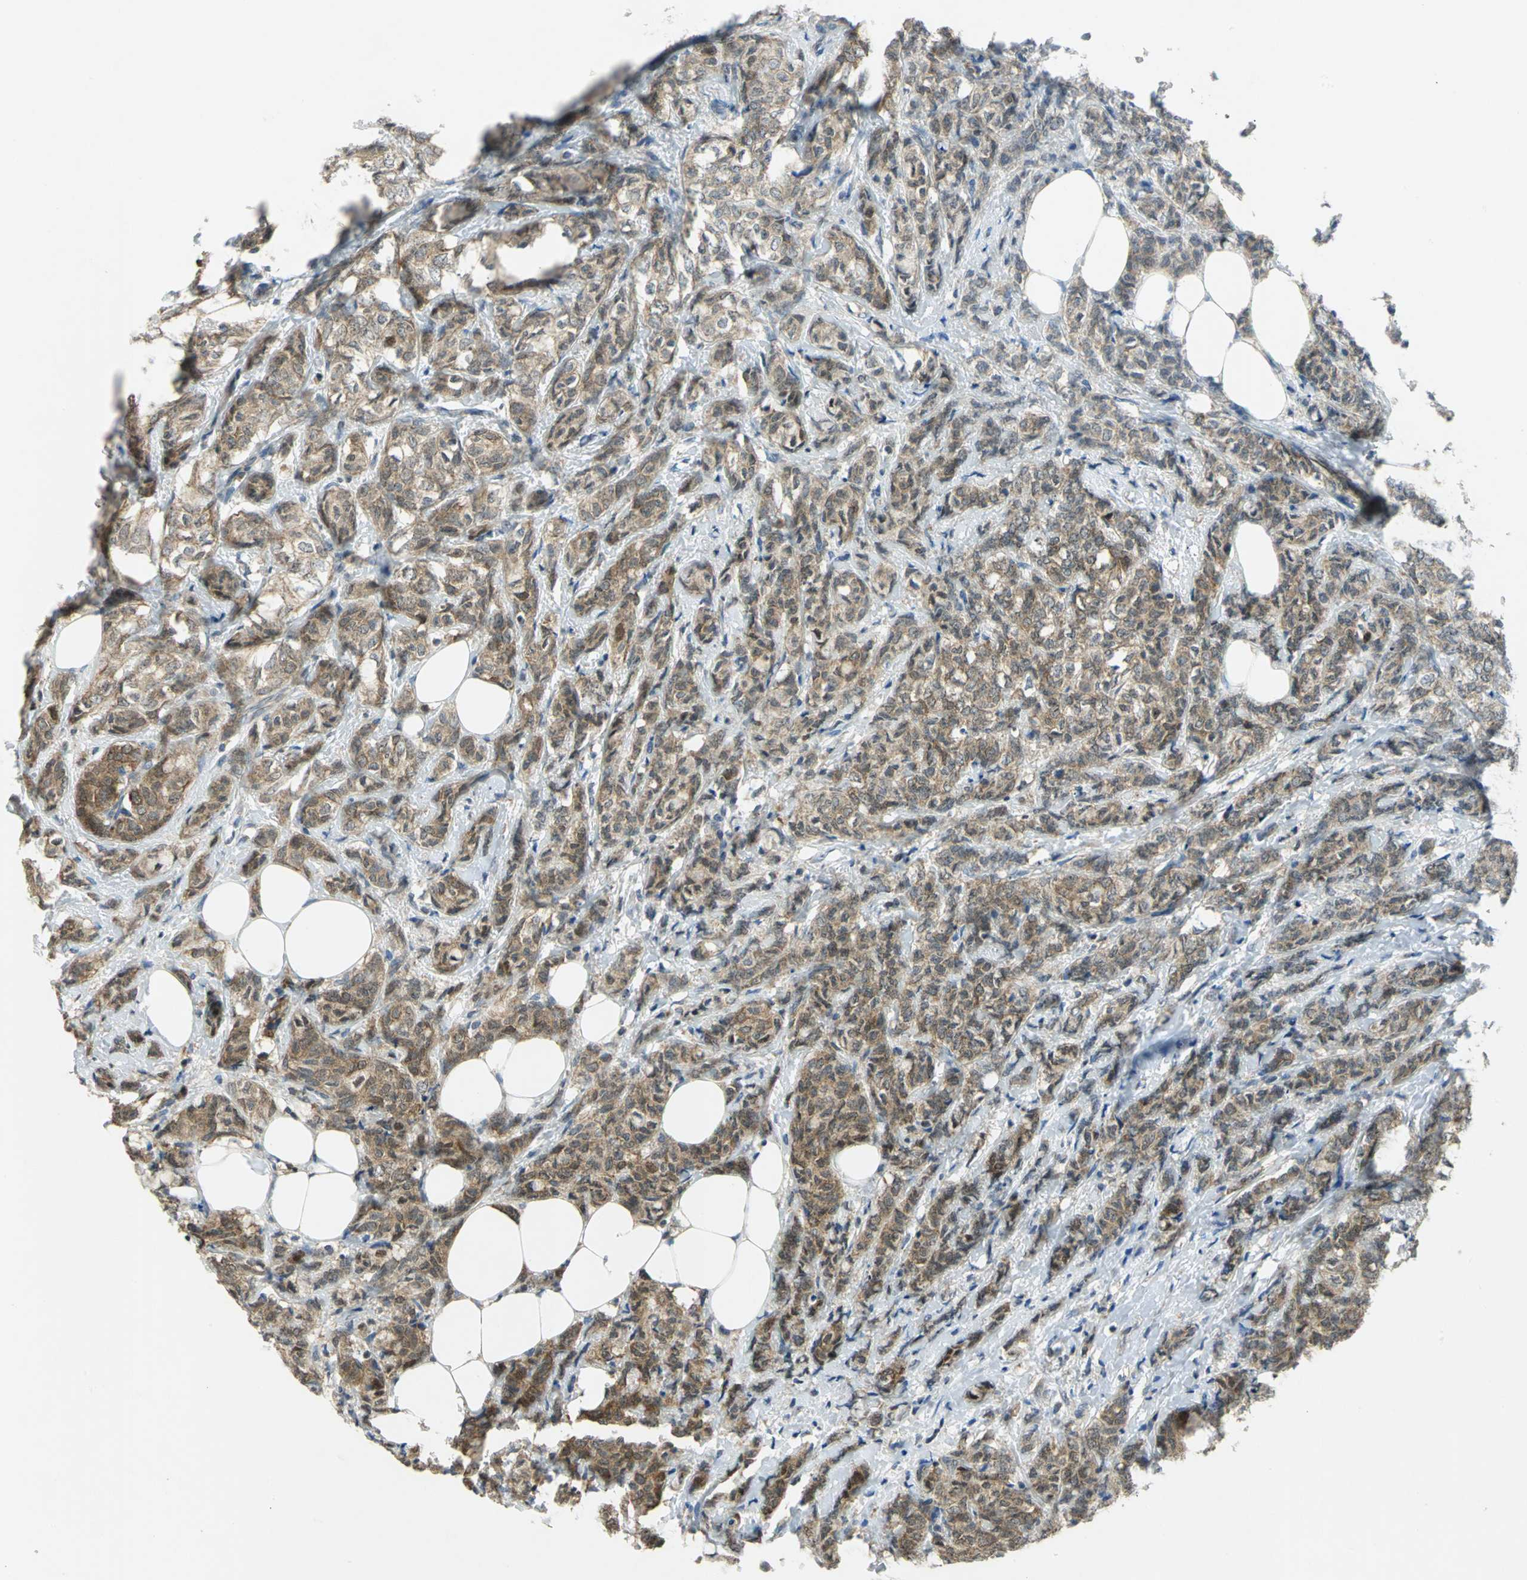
{"staining": {"intensity": "moderate", "quantity": ">75%", "location": "cytoplasmic/membranous"}, "tissue": "breast cancer", "cell_type": "Tumor cells", "image_type": "cancer", "snomed": [{"axis": "morphology", "description": "Lobular carcinoma"}, {"axis": "topography", "description": "Breast"}], "caption": "Protein staining displays moderate cytoplasmic/membranous expression in approximately >75% of tumor cells in breast lobular carcinoma. (DAB (3,3'-diaminobenzidine) IHC, brown staining for protein, blue staining for nuclei).", "gene": "PPIA", "patient": {"sex": "female", "age": 60}}